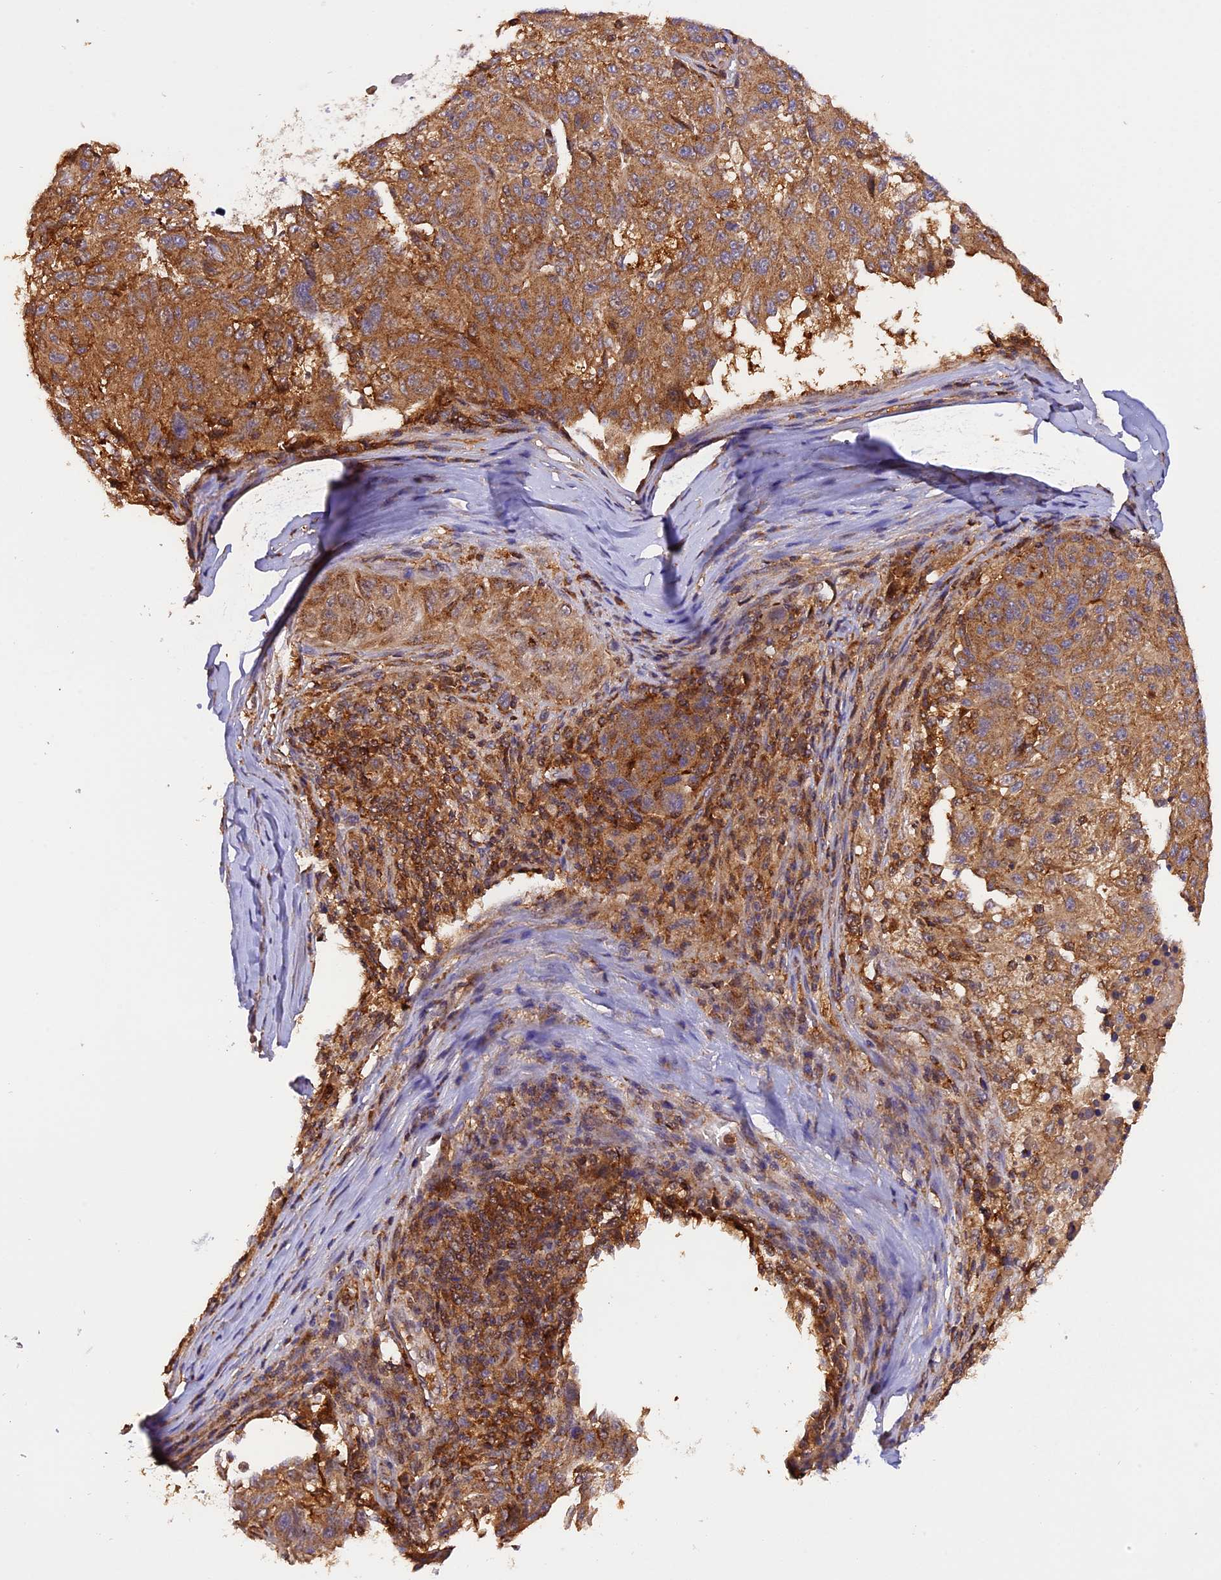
{"staining": {"intensity": "moderate", "quantity": ">75%", "location": "cytoplasmic/membranous"}, "tissue": "melanoma", "cell_type": "Tumor cells", "image_type": "cancer", "snomed": [{"axis": "morphology", "description": "Malignant melanoma, NOS"}, {"axis": "topography", "description": "Skin"}], "caption": "Protein expression analysis of human melanoma reveals moderate cytoplasmic/membranous expression in about >75% of tumor cells.", "gene": "PEX3", "patient": {"sex": "male", "age": 53}}